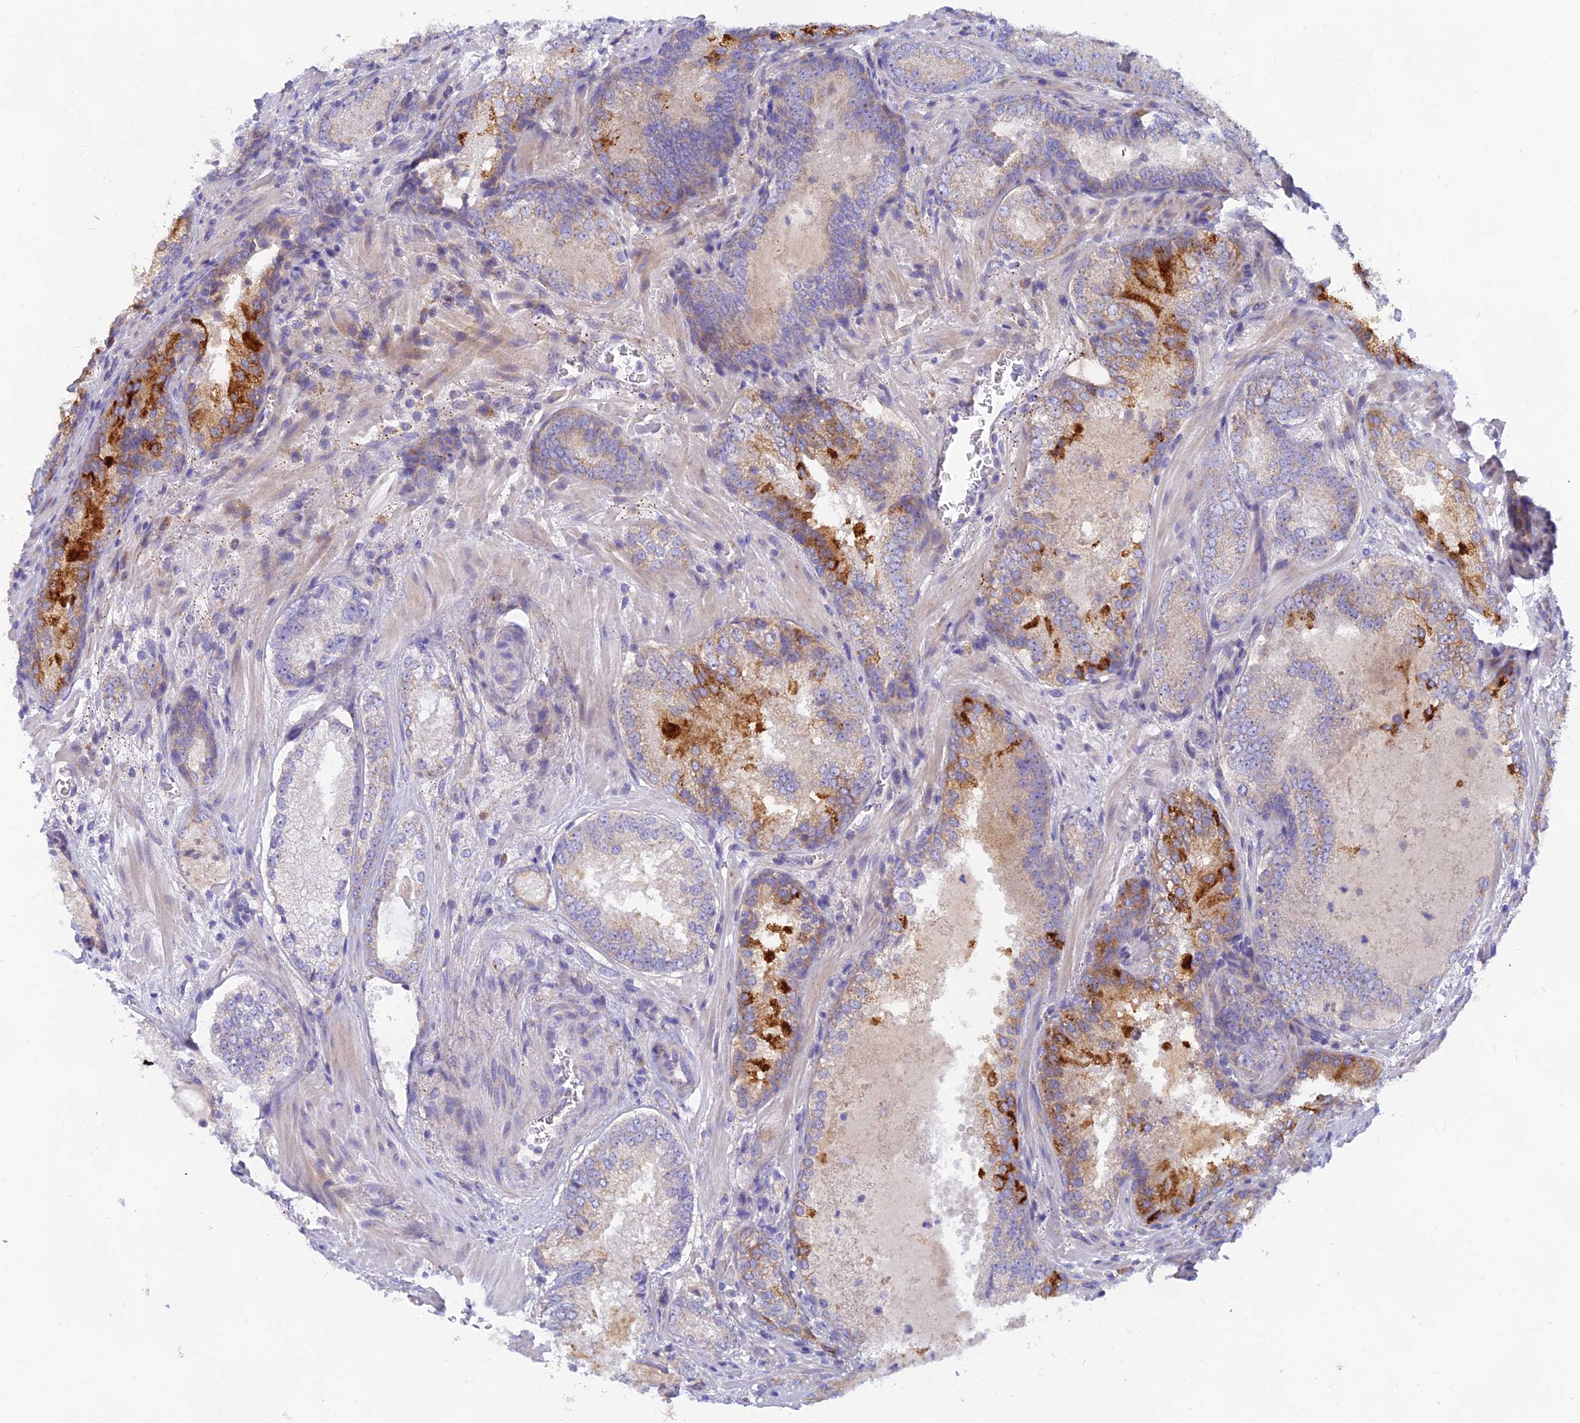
{"staining": {"intensity": "moderate", "quantity": "<25%", "location": "cytoplasmic/membranous"}, "tissue": "prostate cancer", "cell_type": "Tumor cells", "image_type": "cancer", "snomed": [{"axis": "morphology", "description": "Adenocarcinoma, Low grade"}, {"axis": "topography", "description": "Prostate"}], "caption": "Immunohistochemical staining of human low-grade adenocarcinoma (prostate) reveals low levels of moderate cytoplasmic/membranous expression in about <25% of tumor cells.", "gene": "TMEM30B", "patient": {"sex": "male", "age": 74}}